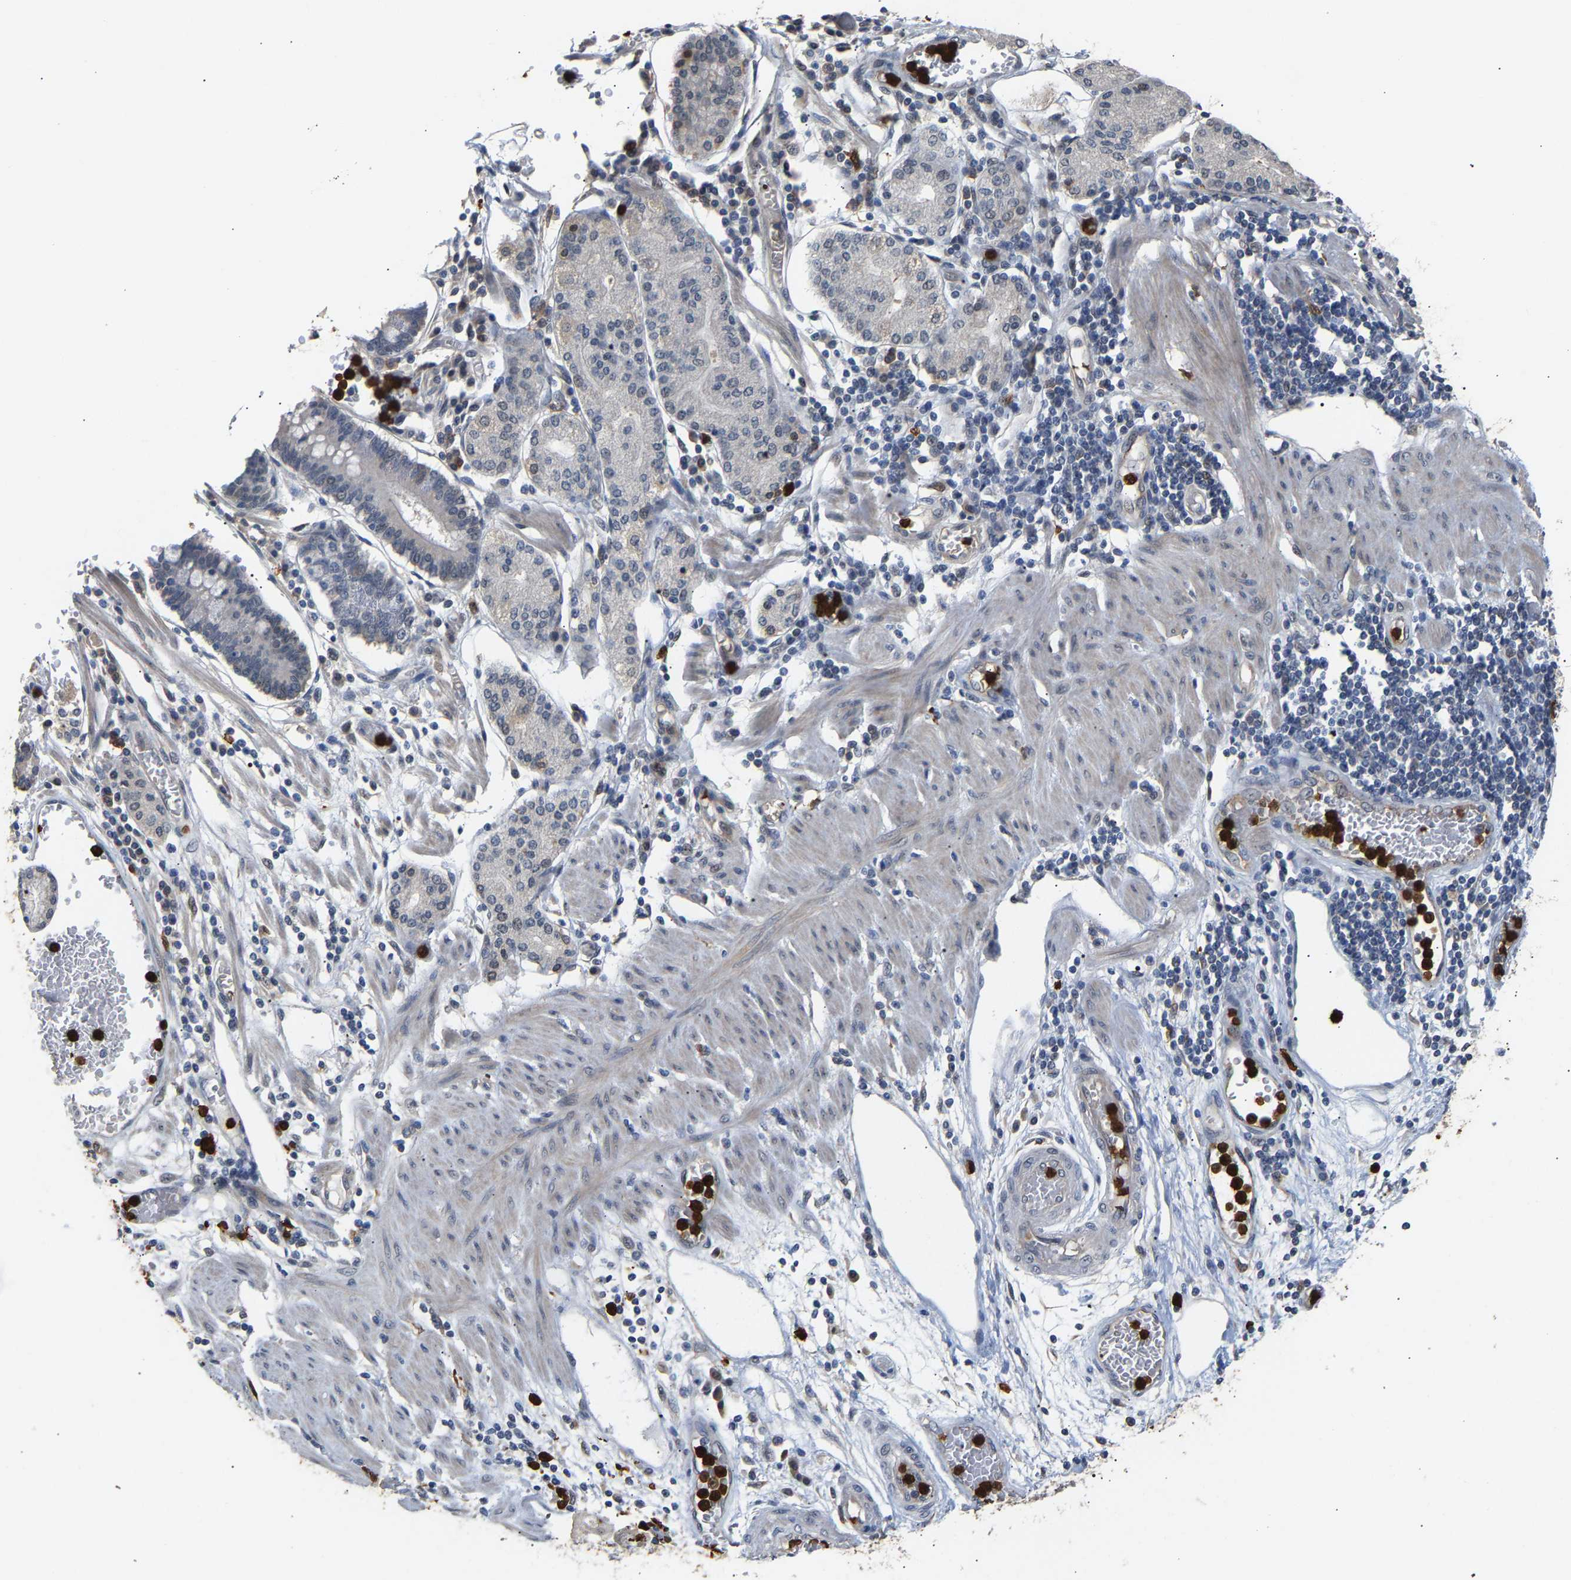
{"staining": {"intensity": "negative", "quantity": "none", "location": "none"}, "tissue": "stomach cancer", "cell_type": "Tumor cells", "image_type": "cancer", "snomed": [{"axis": "morphology", "description": "Adenocarcinoma, NOS"}, {"axis": "topography", "description": "Stomach"}], "caption": "High magnification brightfield microscopy of stomach adenocarcinoma stained with DAB (brown) and counterstained with hematoxylin (blue): tumor cells show no significant positivity.", "gene": "TDRD7", "patient": {"sex": "female", "age": 73}}